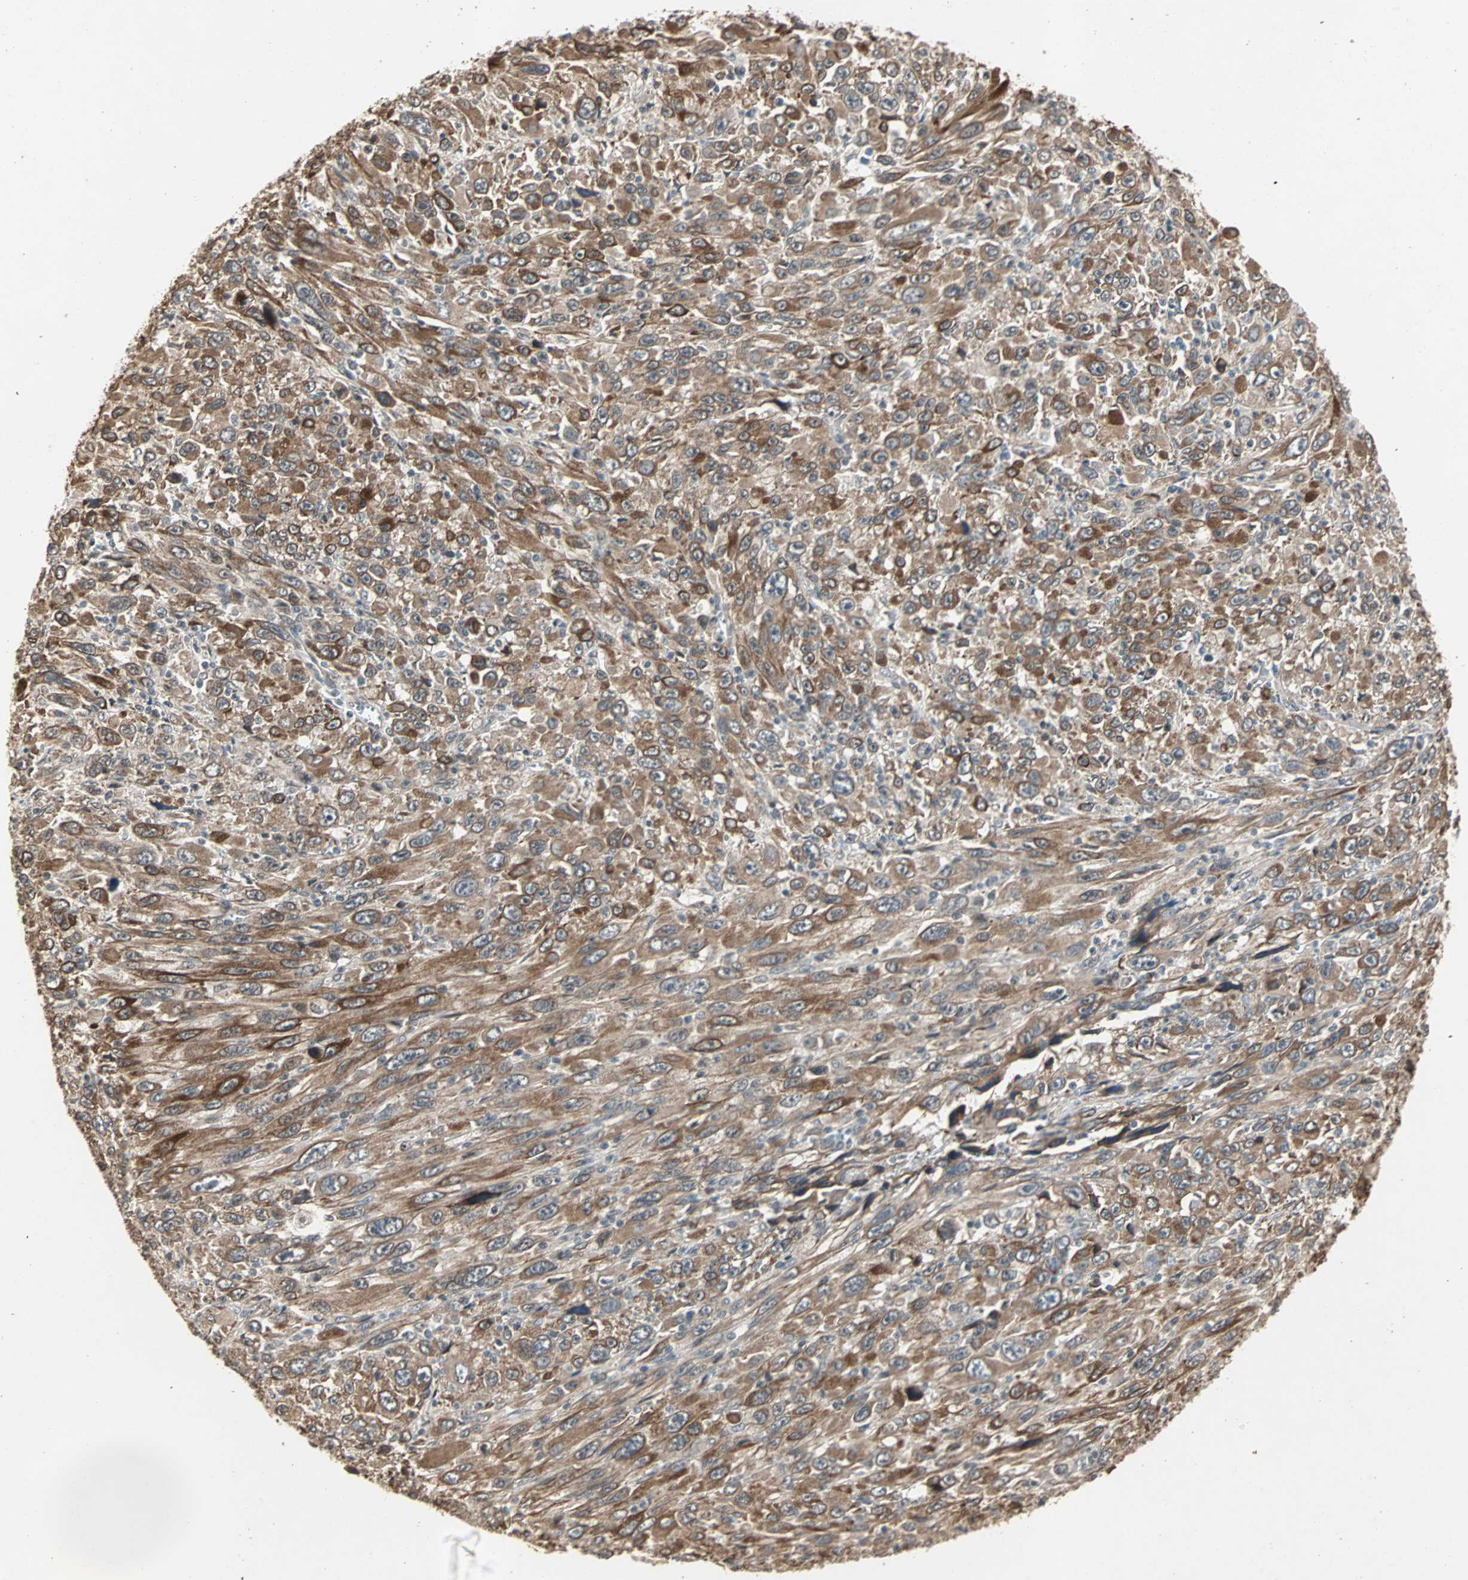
{"staining": {"intensity": "moderate", "quantity": ">75%", "location": "cytoplasmic/membranous"}, "tissue": "melanoma", "cell_type": "Tumor cells", "image_type": "cancer", "snomed": [{"axis": "morphology", "description": "Malignant melanoma, Metastatic site"}, {"axis": "topography", "description": "Skin"}], "caption": "Protein staining demonstrates moderate cytoplasmic/membranous positivity in about >75% of tumor cells in melanoma. (IHC, brightfield microscopy, high magnification).", "gene": "TRPV4", "patient": {"sex": "female", "age": 56}}